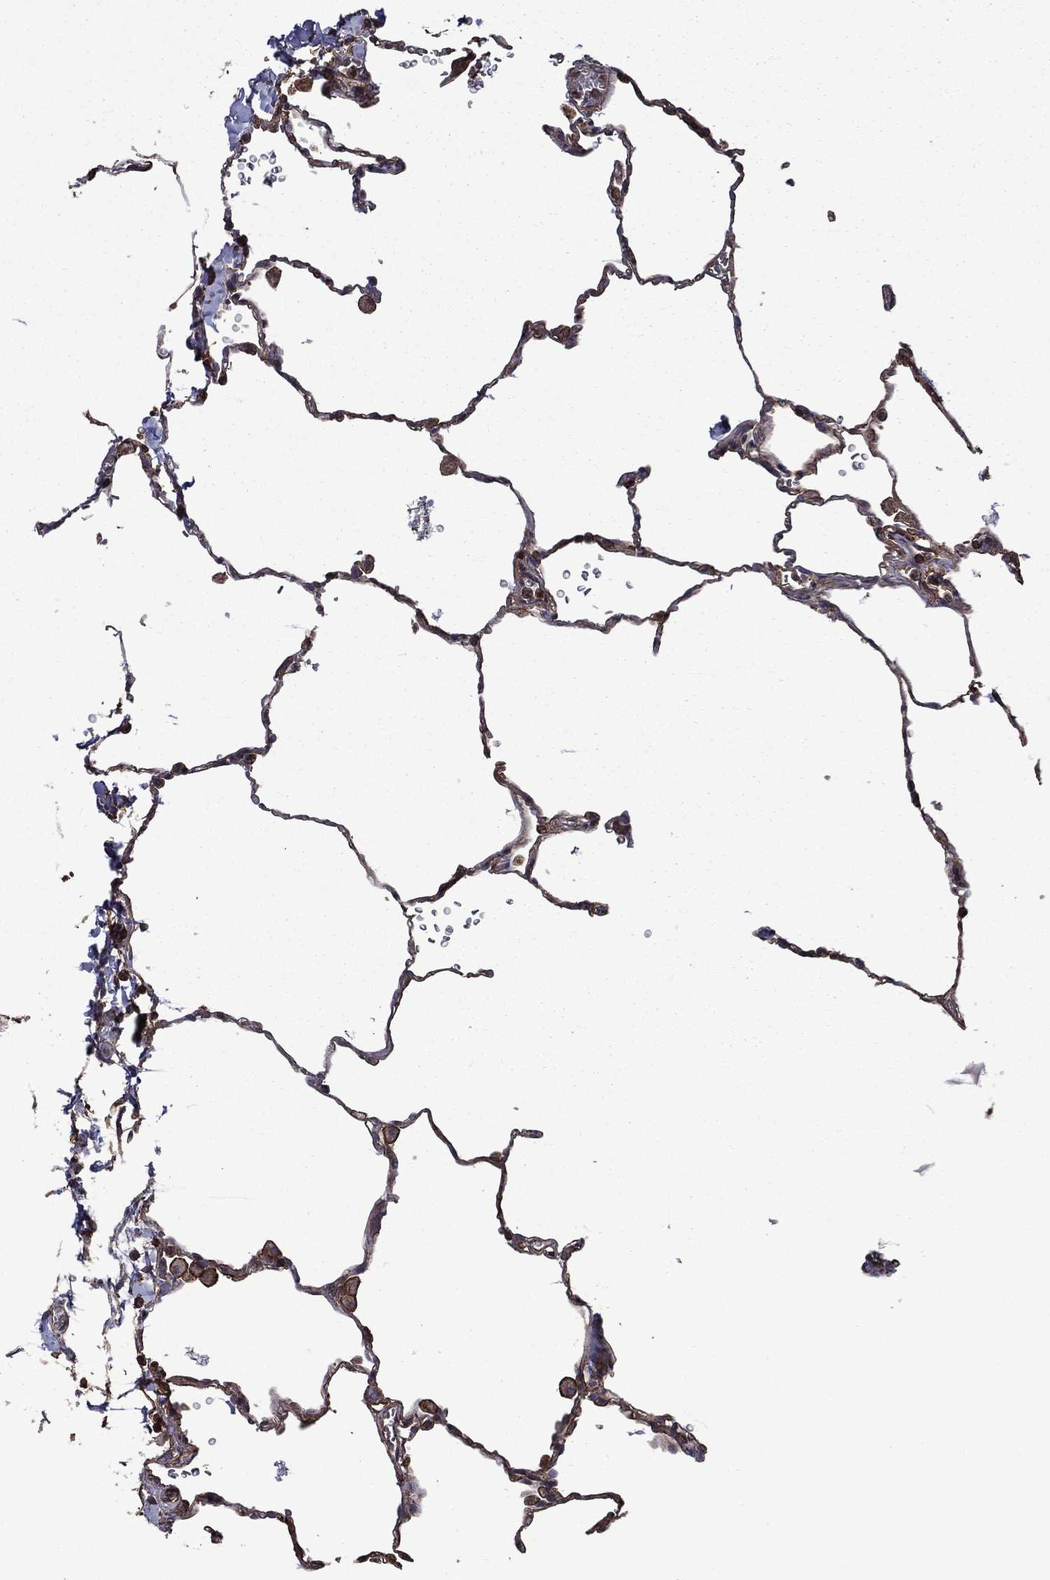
{"staining": {"intensity": "moderate", "quantity": "25%-75%", "location": "cytoplasmic/membranous"}, "tissue": "lung", "cell_type": "Alveolar cells", "image_type": "normal", "snomed": [{"axis": "morphology", "description": "Normal tissue, NOS"}, {"axis": "morphology", "description": "Adenocarcinoma, metastatic, NOS"}, {"axis": "topography", "description": "Lung"}], "caption": "Protein staining of unremarkable lung displays moderate cytoplasmic/membranous expression in about 25%-75% of alveolar cells.", "gene": "PLPP3", "patient": {"sex": "male", "age": 45}}